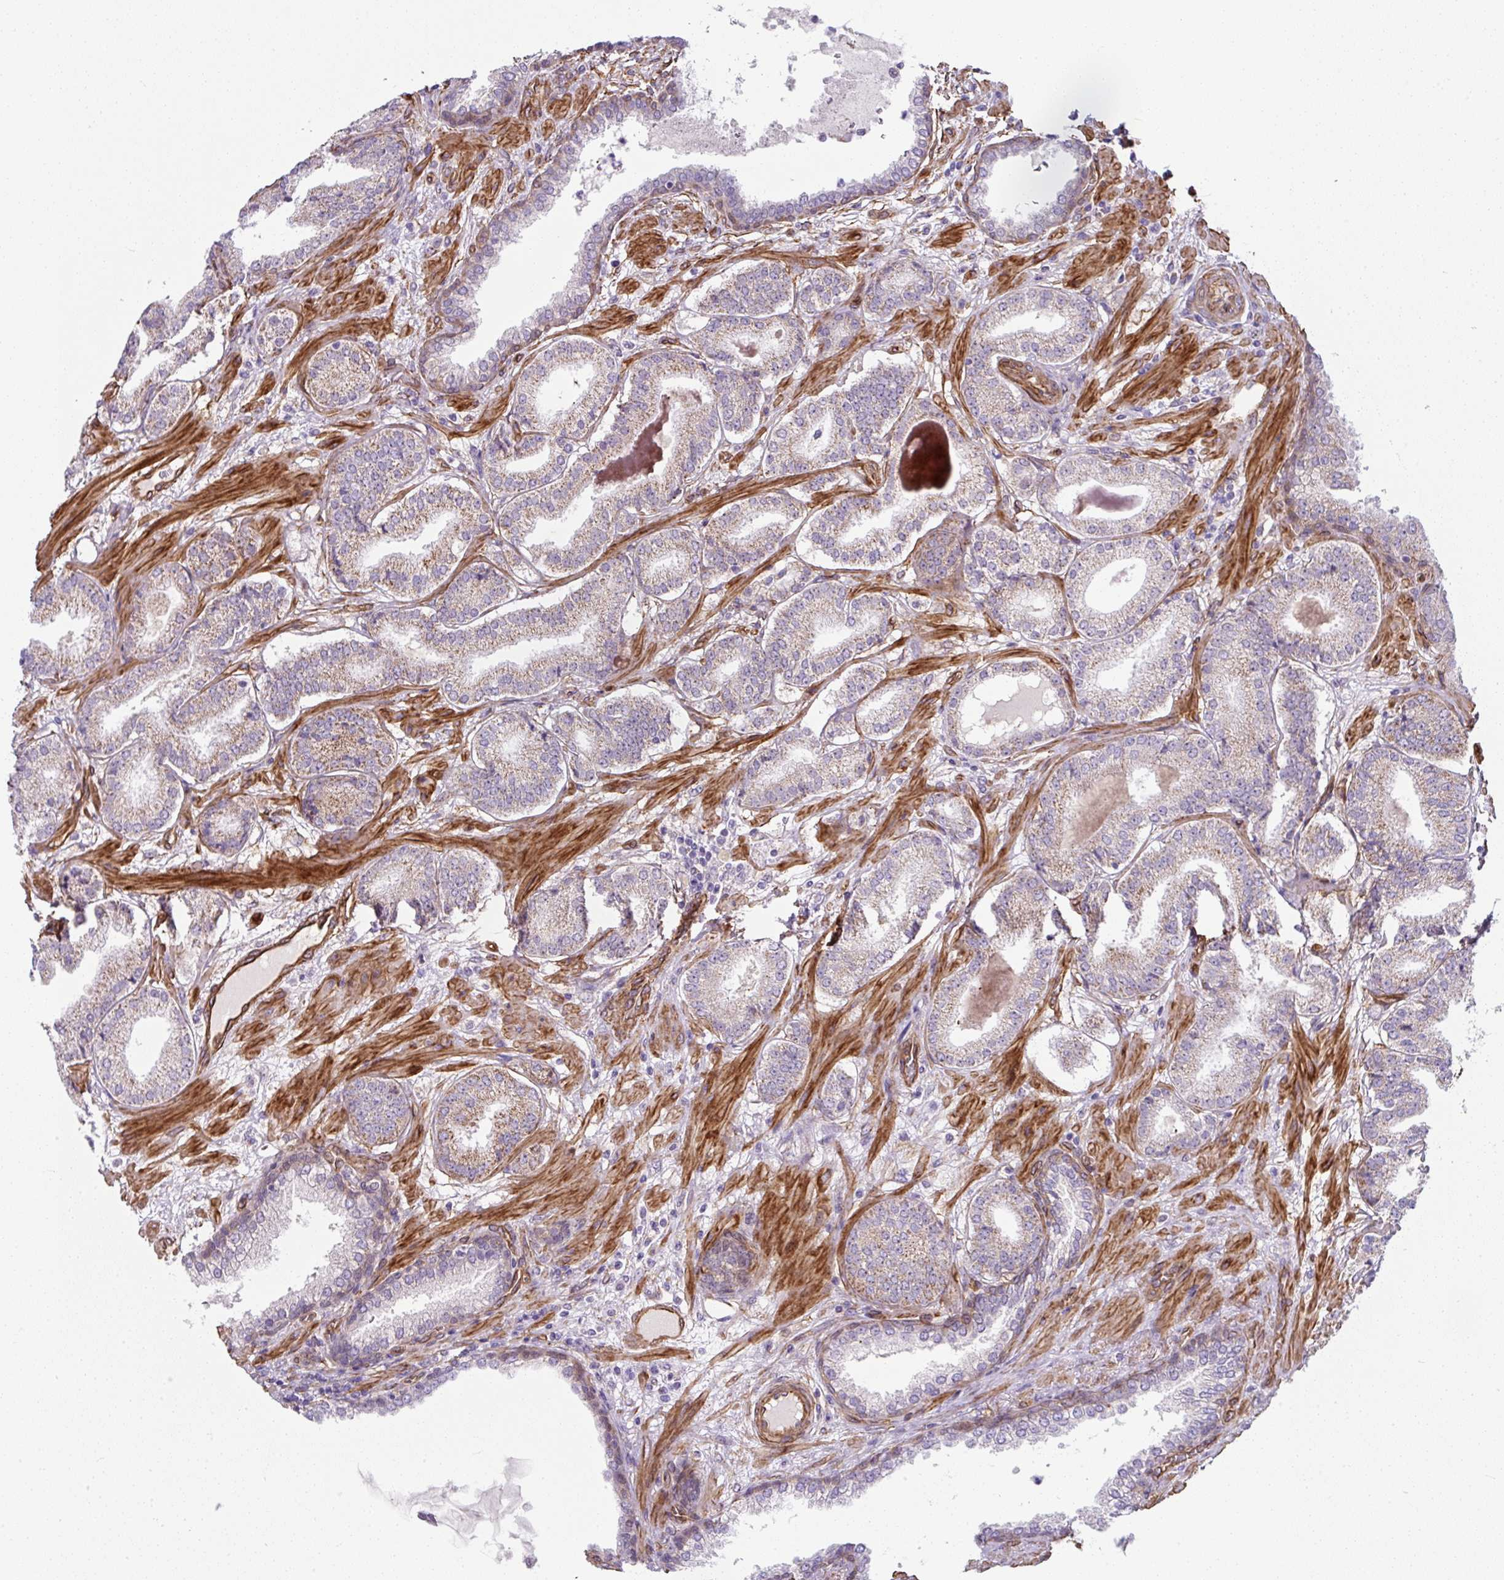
{"staining": {"intensity": "weak", "quantity": "25%-75%", "location": "cytoplasmic/membranous"}, "tissue": "prostate cancer", "cell_type": "Tumor cells", "image_type": "cancer", "snomed": [{"axis": "morphology", "description": "Adenocarcinoma, High grade"}, {"axis": "topography", "description": "Prostate"}], "caption": "The histopathology image displays a brown stain indicating the presence of a protein in the cytoplasmic/membranous of tumor cells in prostate cancer.", "gene": "ANKUB1", "patient": {"sex": "male", "age": 63}}